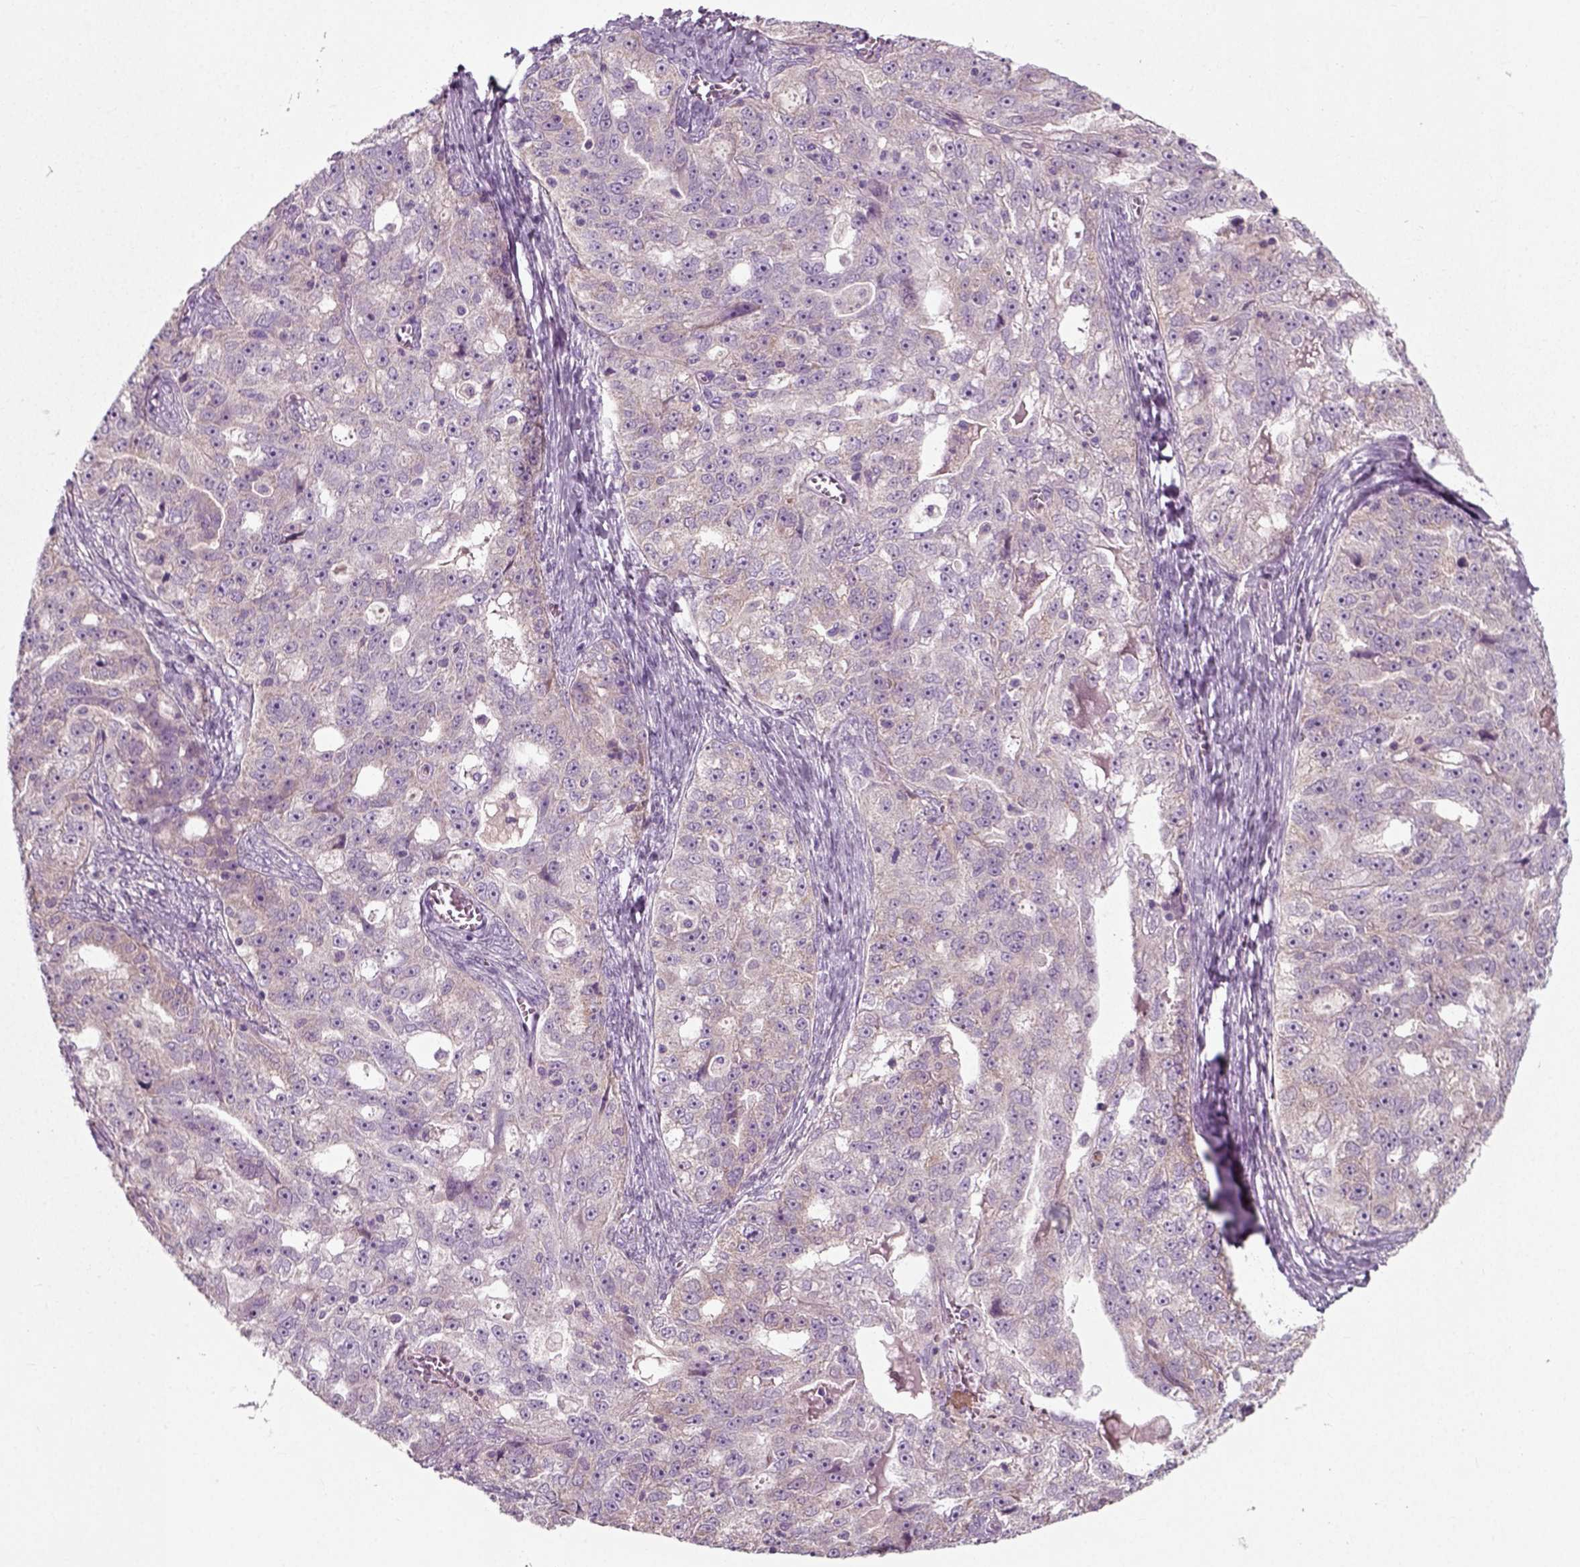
{"staining": {"intensity": "weak", "quantity": "<25%", "location": "cytoplasmic/membranous"}, "tissue": "ovarian cancer", "cell_type": "Tumor cells", "image_type": "cancer", "snomed": [{"axis": "morphology", "description": "Cystadenocarcinoma, serous, NOS"}, {"axis": "topography", "description": "Ovary"}], "caption": "Human ovarian cancer stained for a protein using immunohistochemistry reveals no positivity in tumor cells.", "gene": "RND2", "patient": {"sex": "female", "age": 51}}